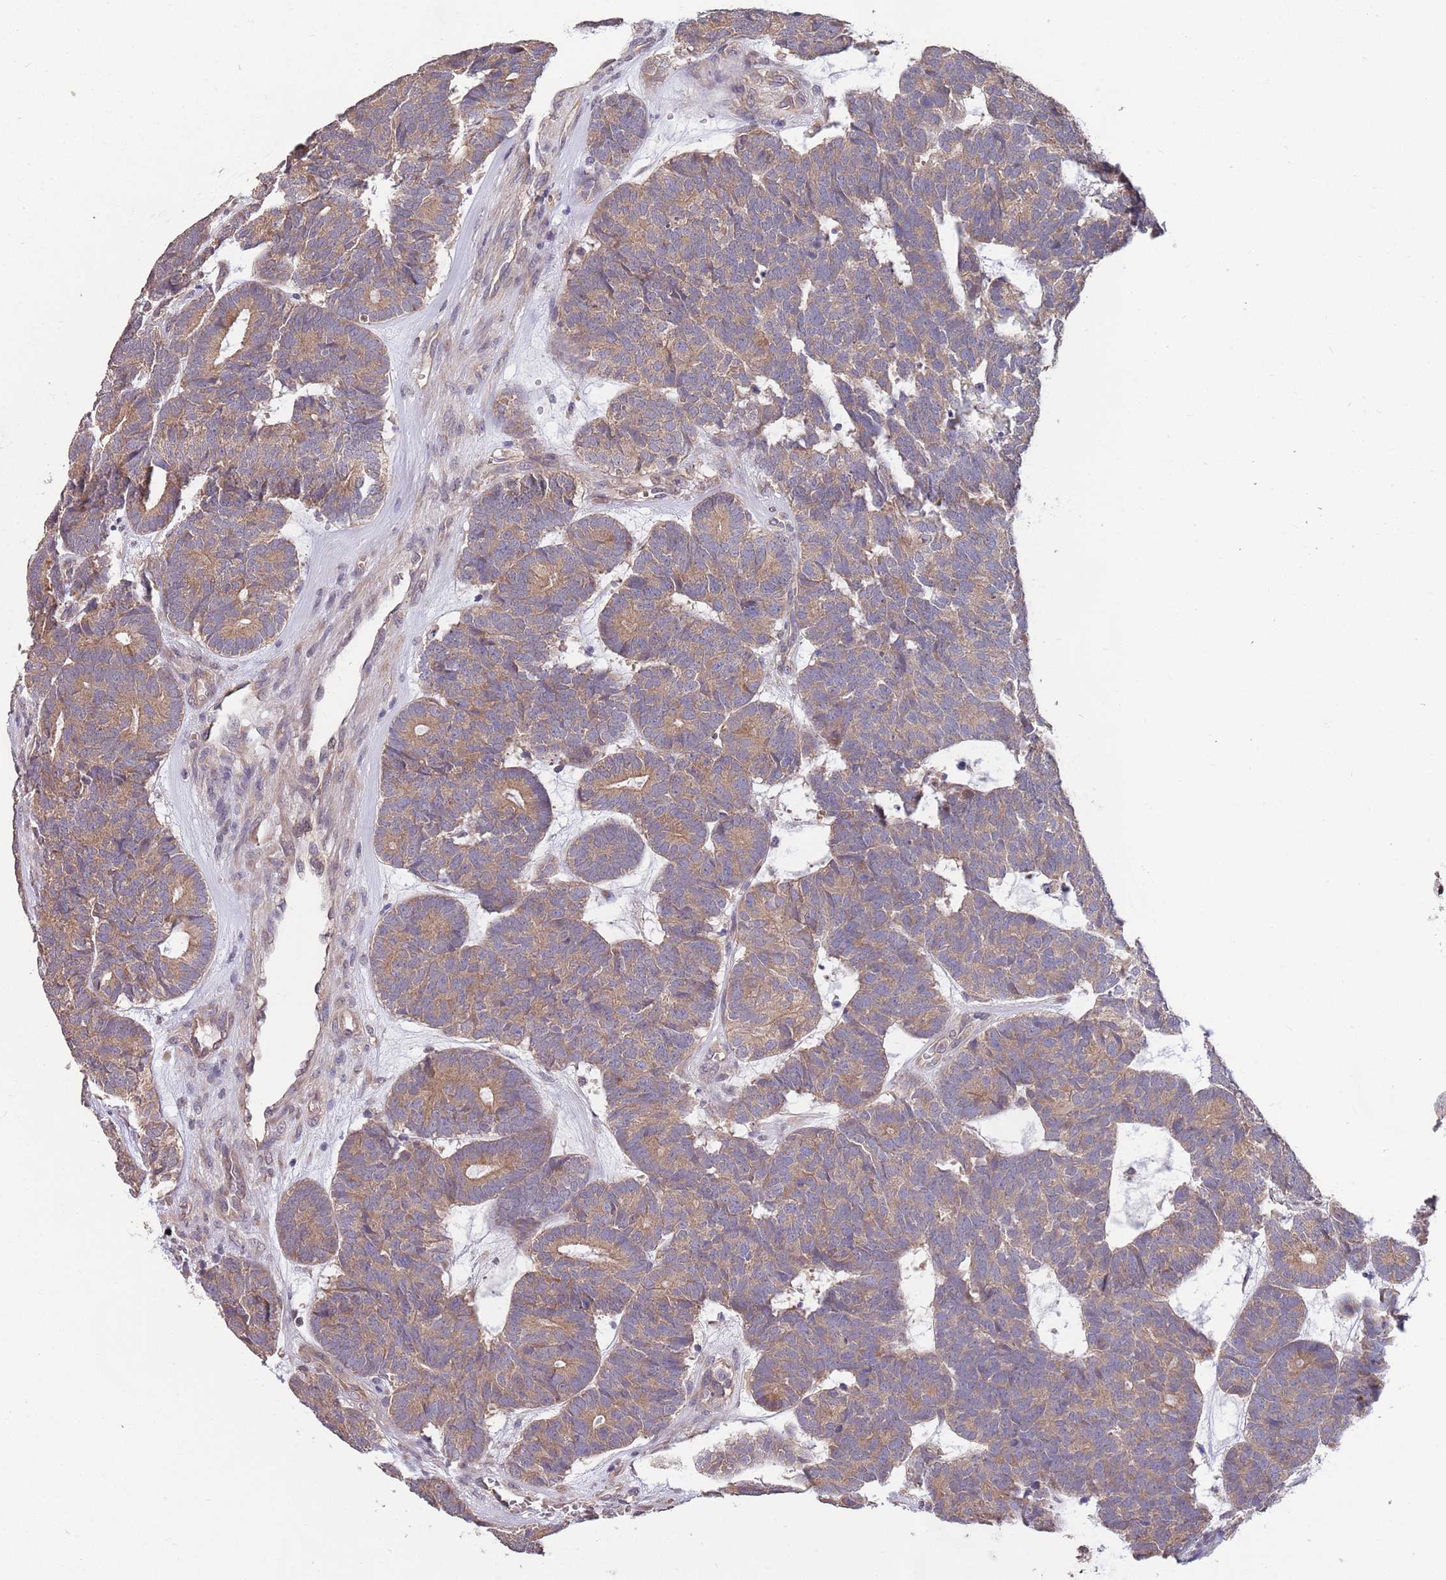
{"staining": {"intensity": "moderate", "quantity": ">75%", "location": "cytoplasmic/membranous"}, "tissue": "head and neck cancer", "cell_type": "Tumor cells", "image_type": "cancer", "snomed": [{"axis": "morphology", "description": "Adenocarcinoma, NOS"}, {"axis": "topography", "description": "Head-Neck"}], "caption": "Immunohistochemistry image of human adenocarcinoma (head and neck) stained for a protein (brown), which exhibits medium levels of moderate cytoplasmic/membranous expression in about >75% of tumor cells.", "gene": "MARVELD2", "patient": {"sex": "female", "age": 81}}